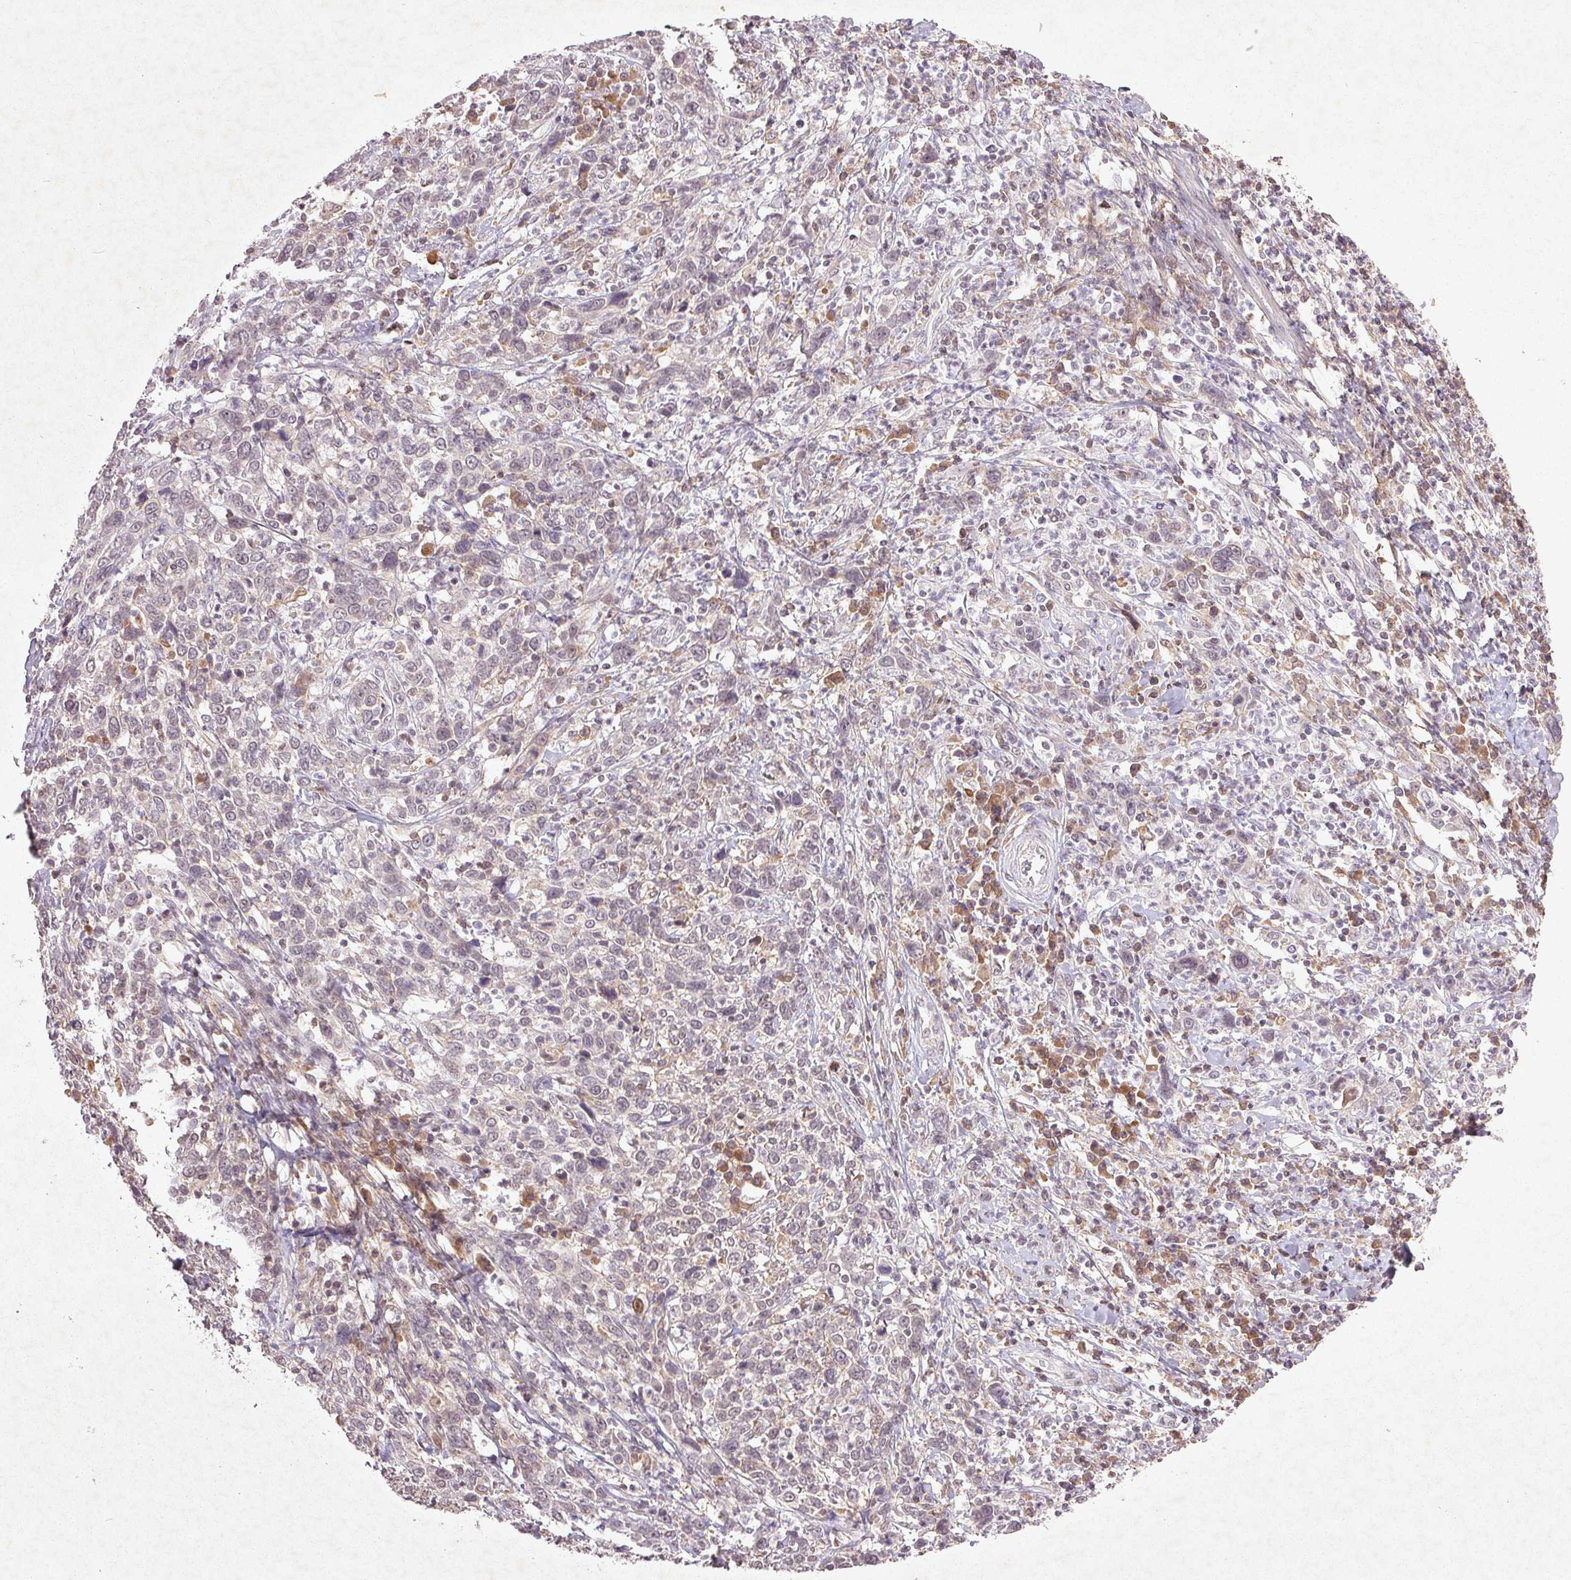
{"staining": {"intensity": "negative", "quantity": "none", "location": "none"}, "tissue": "cervical cancer", "cell_type": "Tumor cells", "image_type": "cancer", "snomed": [{"axis": "morphology", "description": "Squamous cell carcinoma, NOS"}, {"axis": "topography", "description": "Cervix"}], "caption": "DAB (3,3'-diaminobenzidine) immunohistochemical staining of human cervical squamous cell carcinoma shows no significant positivity in tumor cells.", "gene": "FAM168B", "patient": {"sex": "female", "age": 46}}